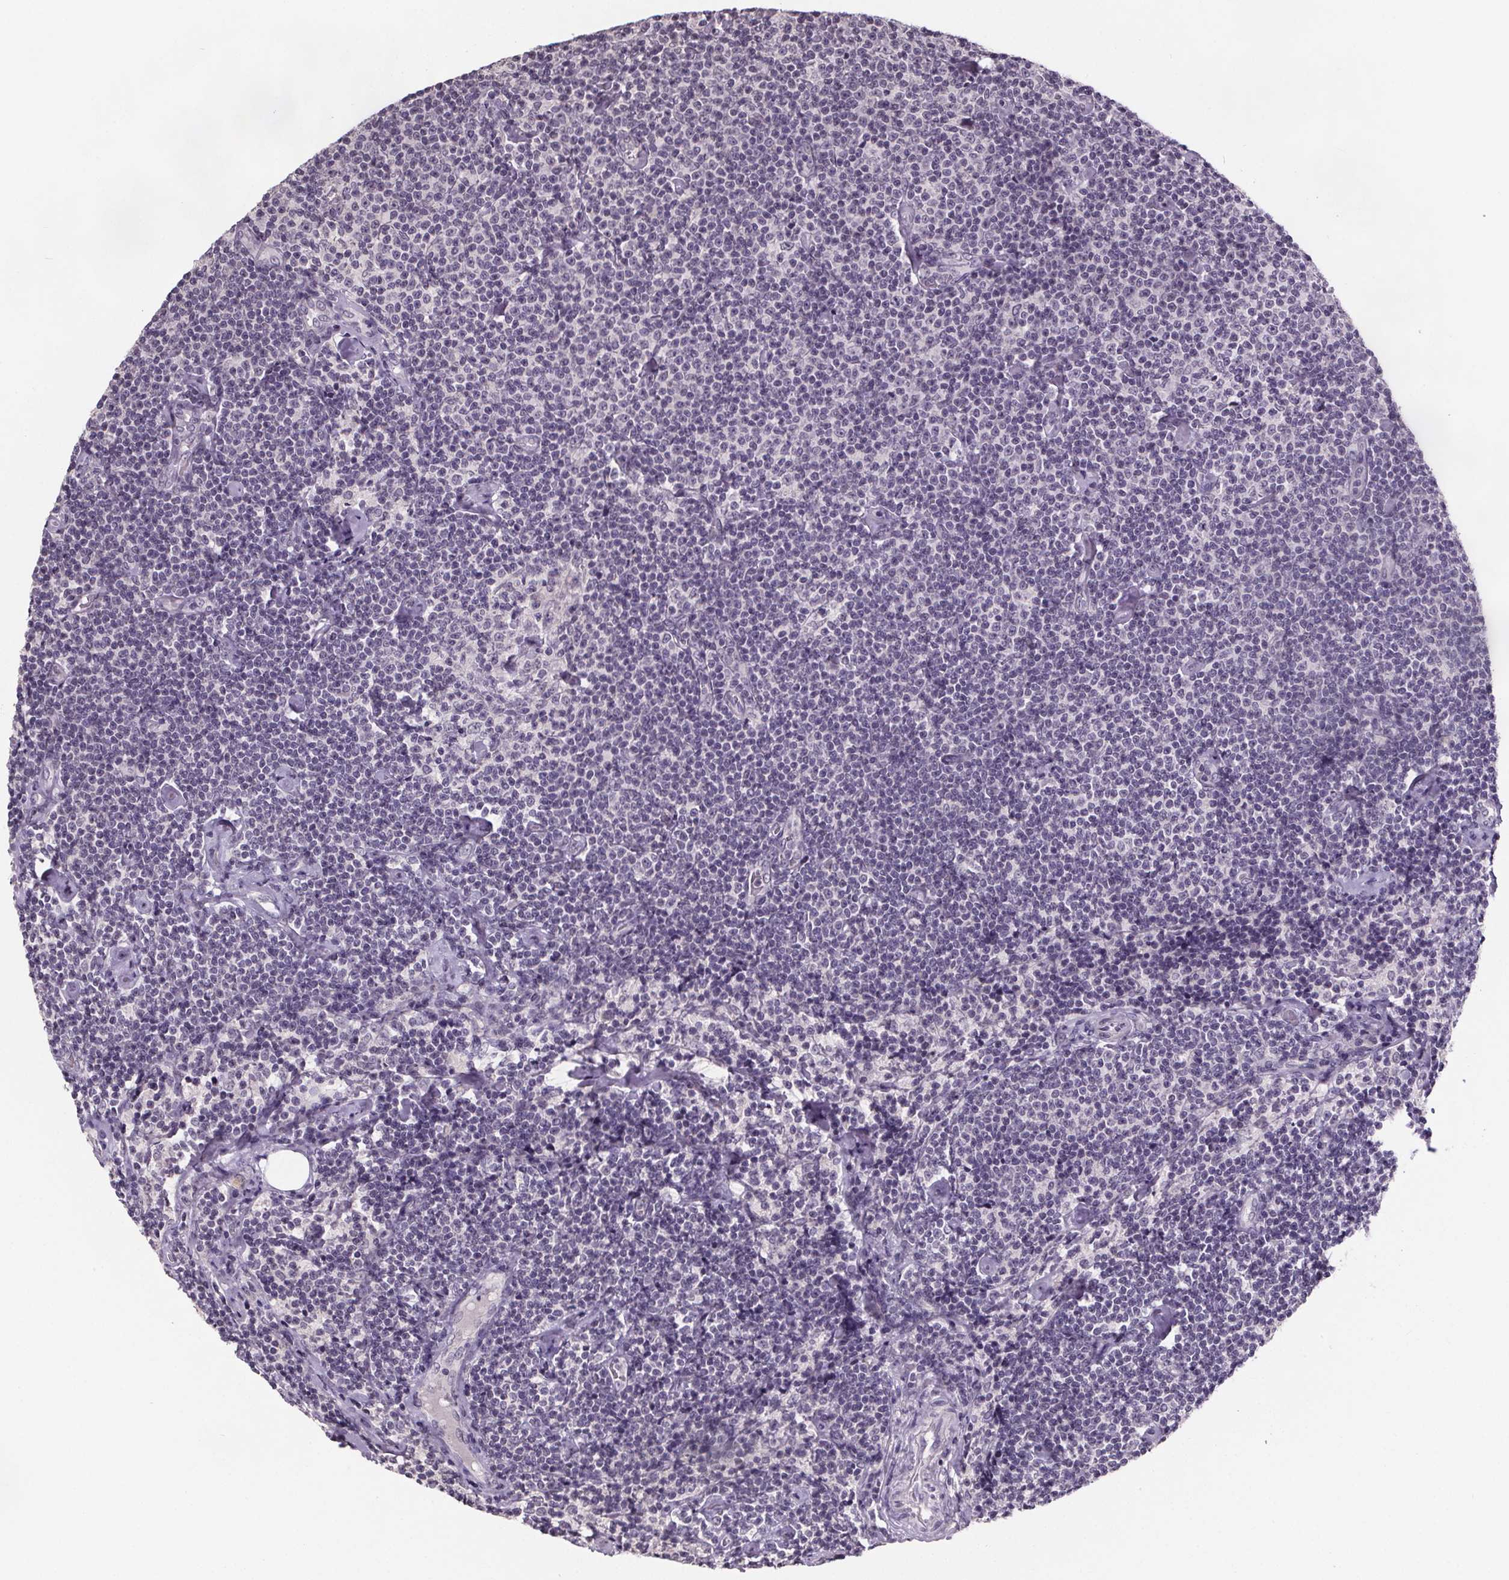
{"staining": {"intensity": "negative", "quantity": "none", "location": "none"}, "tissue": "lymphoma", "cell_type": "Tumor cells", "image_type": "cancer", "snomed": [{"axis": "morphology", "description": "Malignant lymphoma, non-Hodgkin's type, Low grade"}, {"axis": "topography", "description": "Lymph node"}], "caption": "Immunohistochemical staining of lymphoma displays no significant positivity in tumor cells. (DAB IHC with hematoxylin counter stain).", "gene": "NKX6-1", "patient": {"sex": "male", "age": 81}}